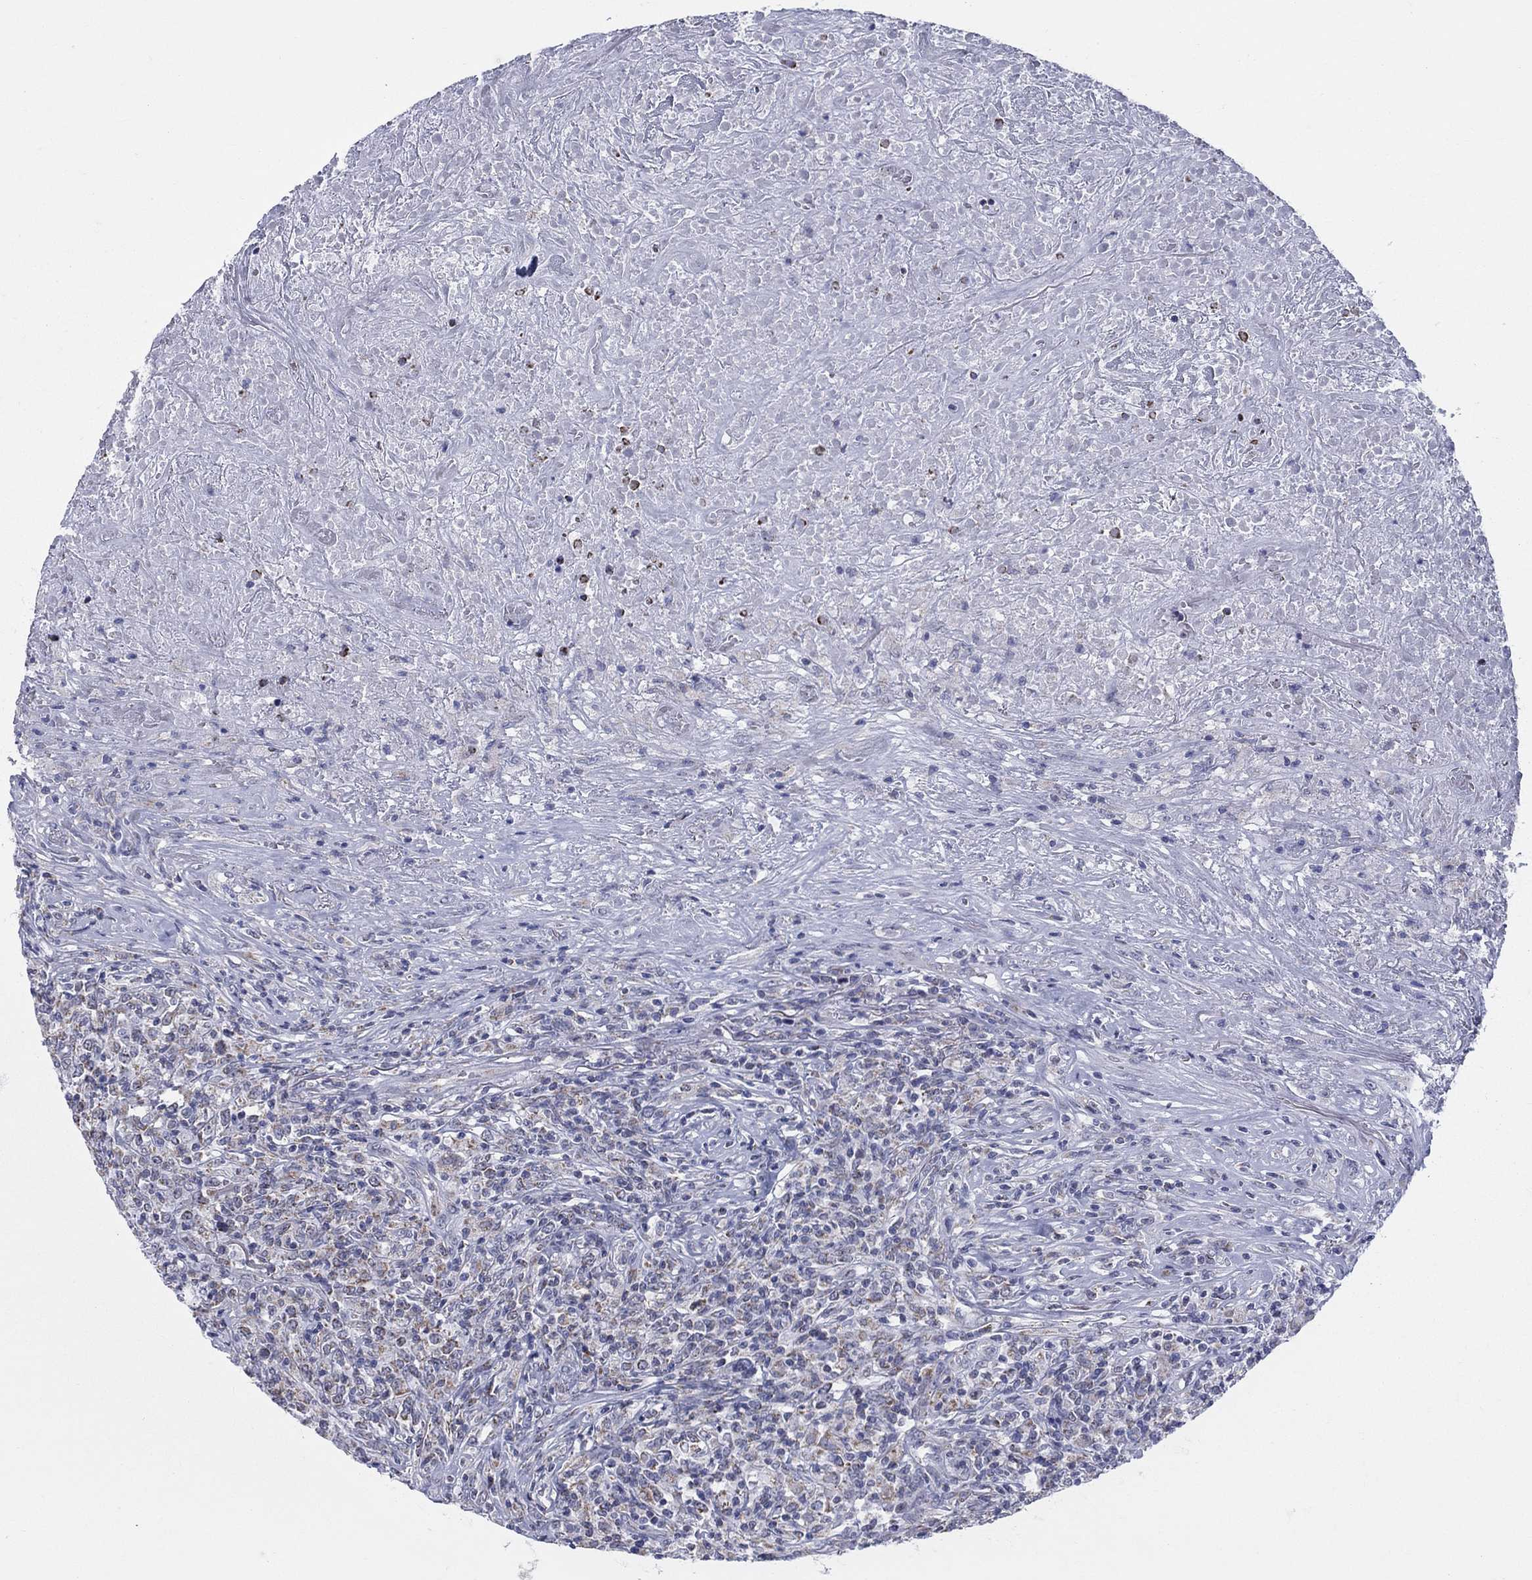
{"staining": {"intensity": "moderate", "quantity": "25%-75%", "location": "cytoplasmic/membranous"}, "tissue": "lymphoma", "cell_type": "Tumor cells", "image_type": "cancer", "snomed": [{"axis": "morphology", "description": "Malignant lymphoma, non-Hodgkin's type, High grade"}, {"axis": "topography", "description": "Lung"}], "caption": "About 25%-75% of tumor cells in lymphoma display moderate cytoplasmic/membranous protein positivity as visualized by brown immunohistochemical staining.", "gene": "KISS1R", "patient": {"sex": "male", "age": 79}}